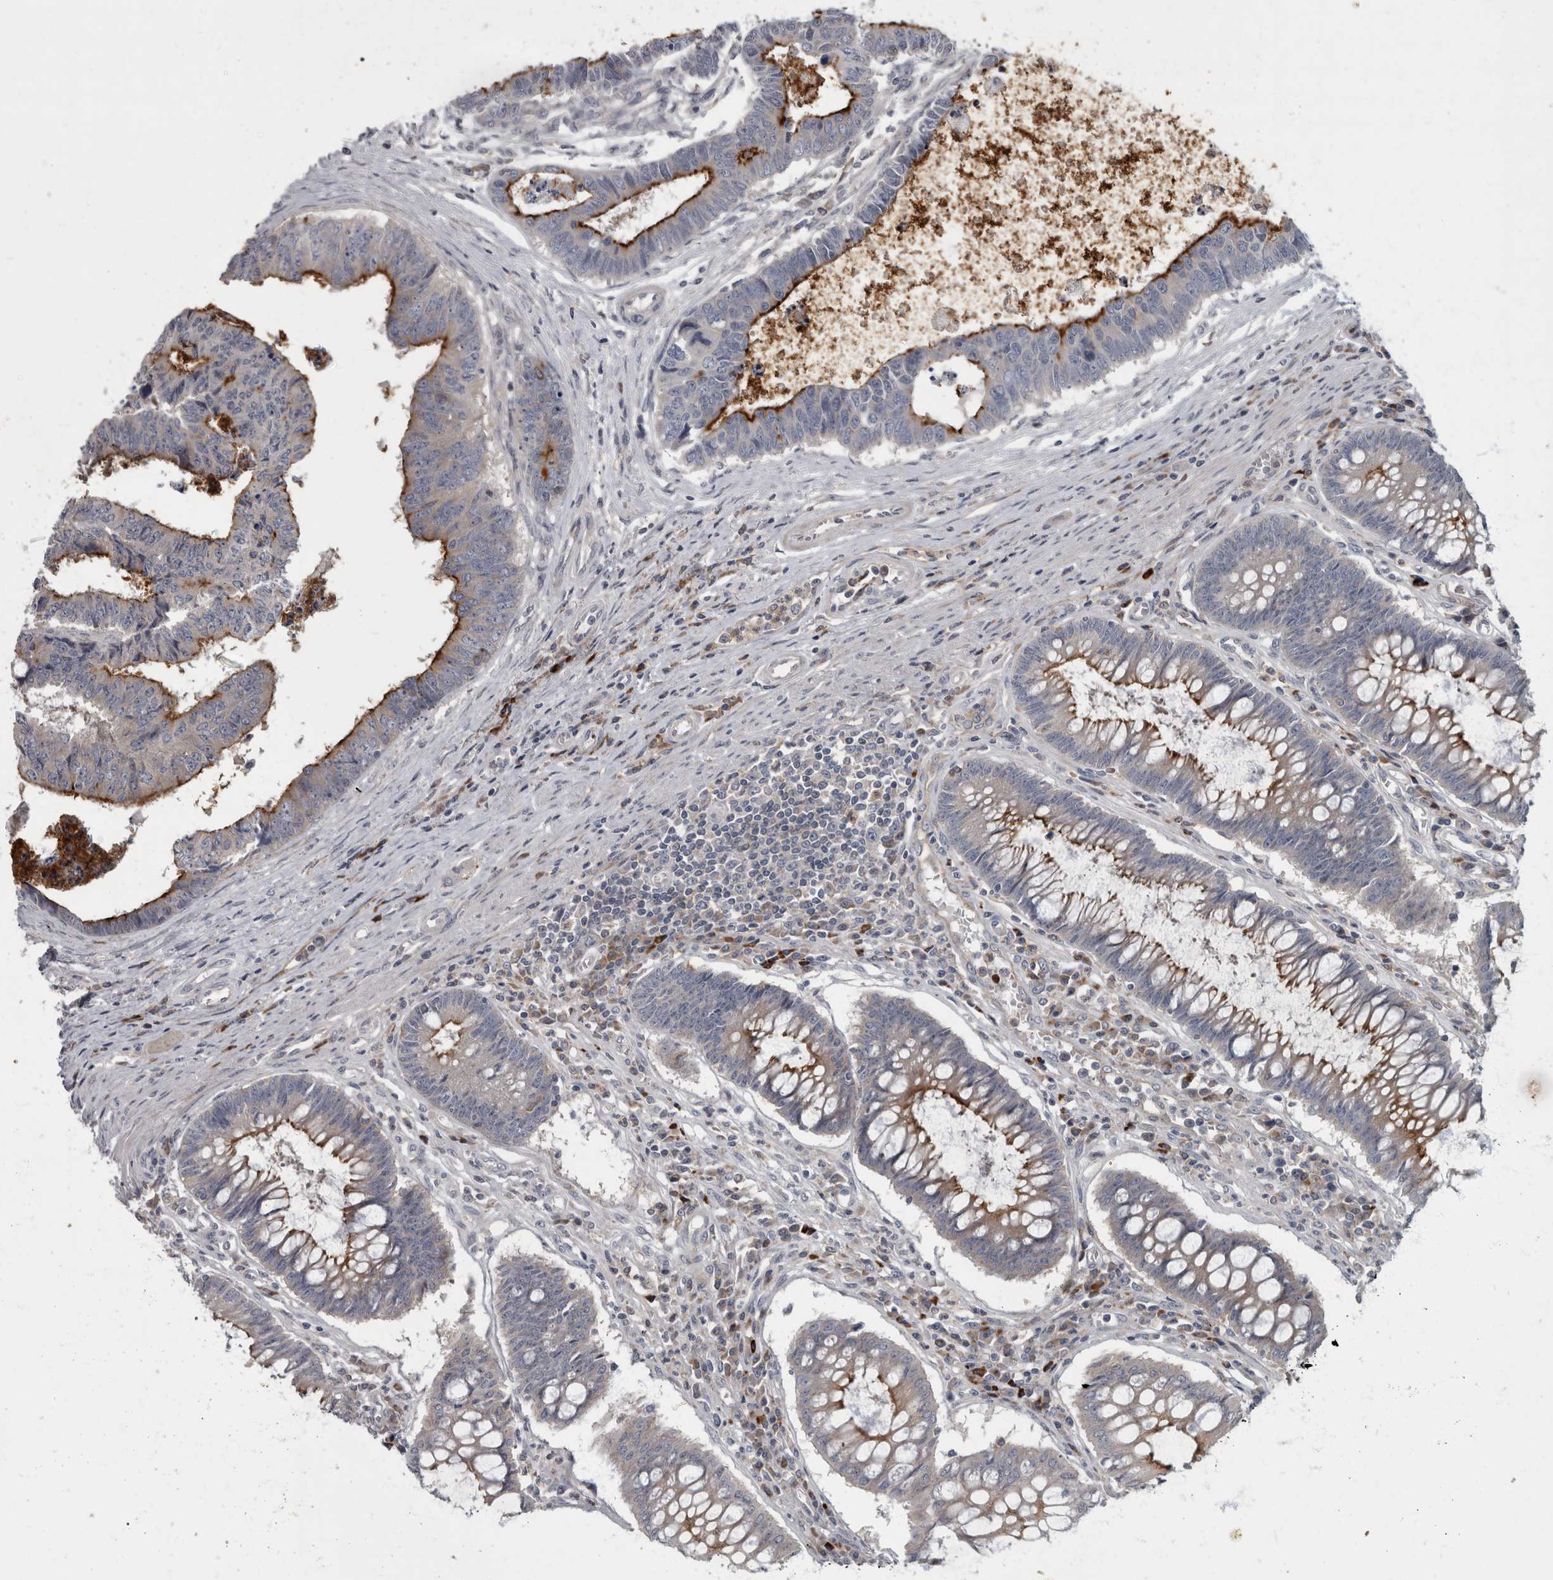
{"staining": {"intensity": "strong", "quantity": "25%-75%", "location": "cytoplasmic/membranous"}, "tissue": "colorectal cancer", "cell_type": "Tumor cells", "image_type": "cancer", "snomed": [{"axis": "morphology", "description": "Adenocarcinoma, NOS"}, {"axis": "topography", "description": "Rectum"}], "caption": "Brown immunohistochemical staining in human adenocarcinoma (colorectal) exhibits strong cytoplasmic/membranous expression in about 25%-75% of tumor cells.", "gene": "CDC42BPG", "patient": {"sex": "male", "age": 84}}